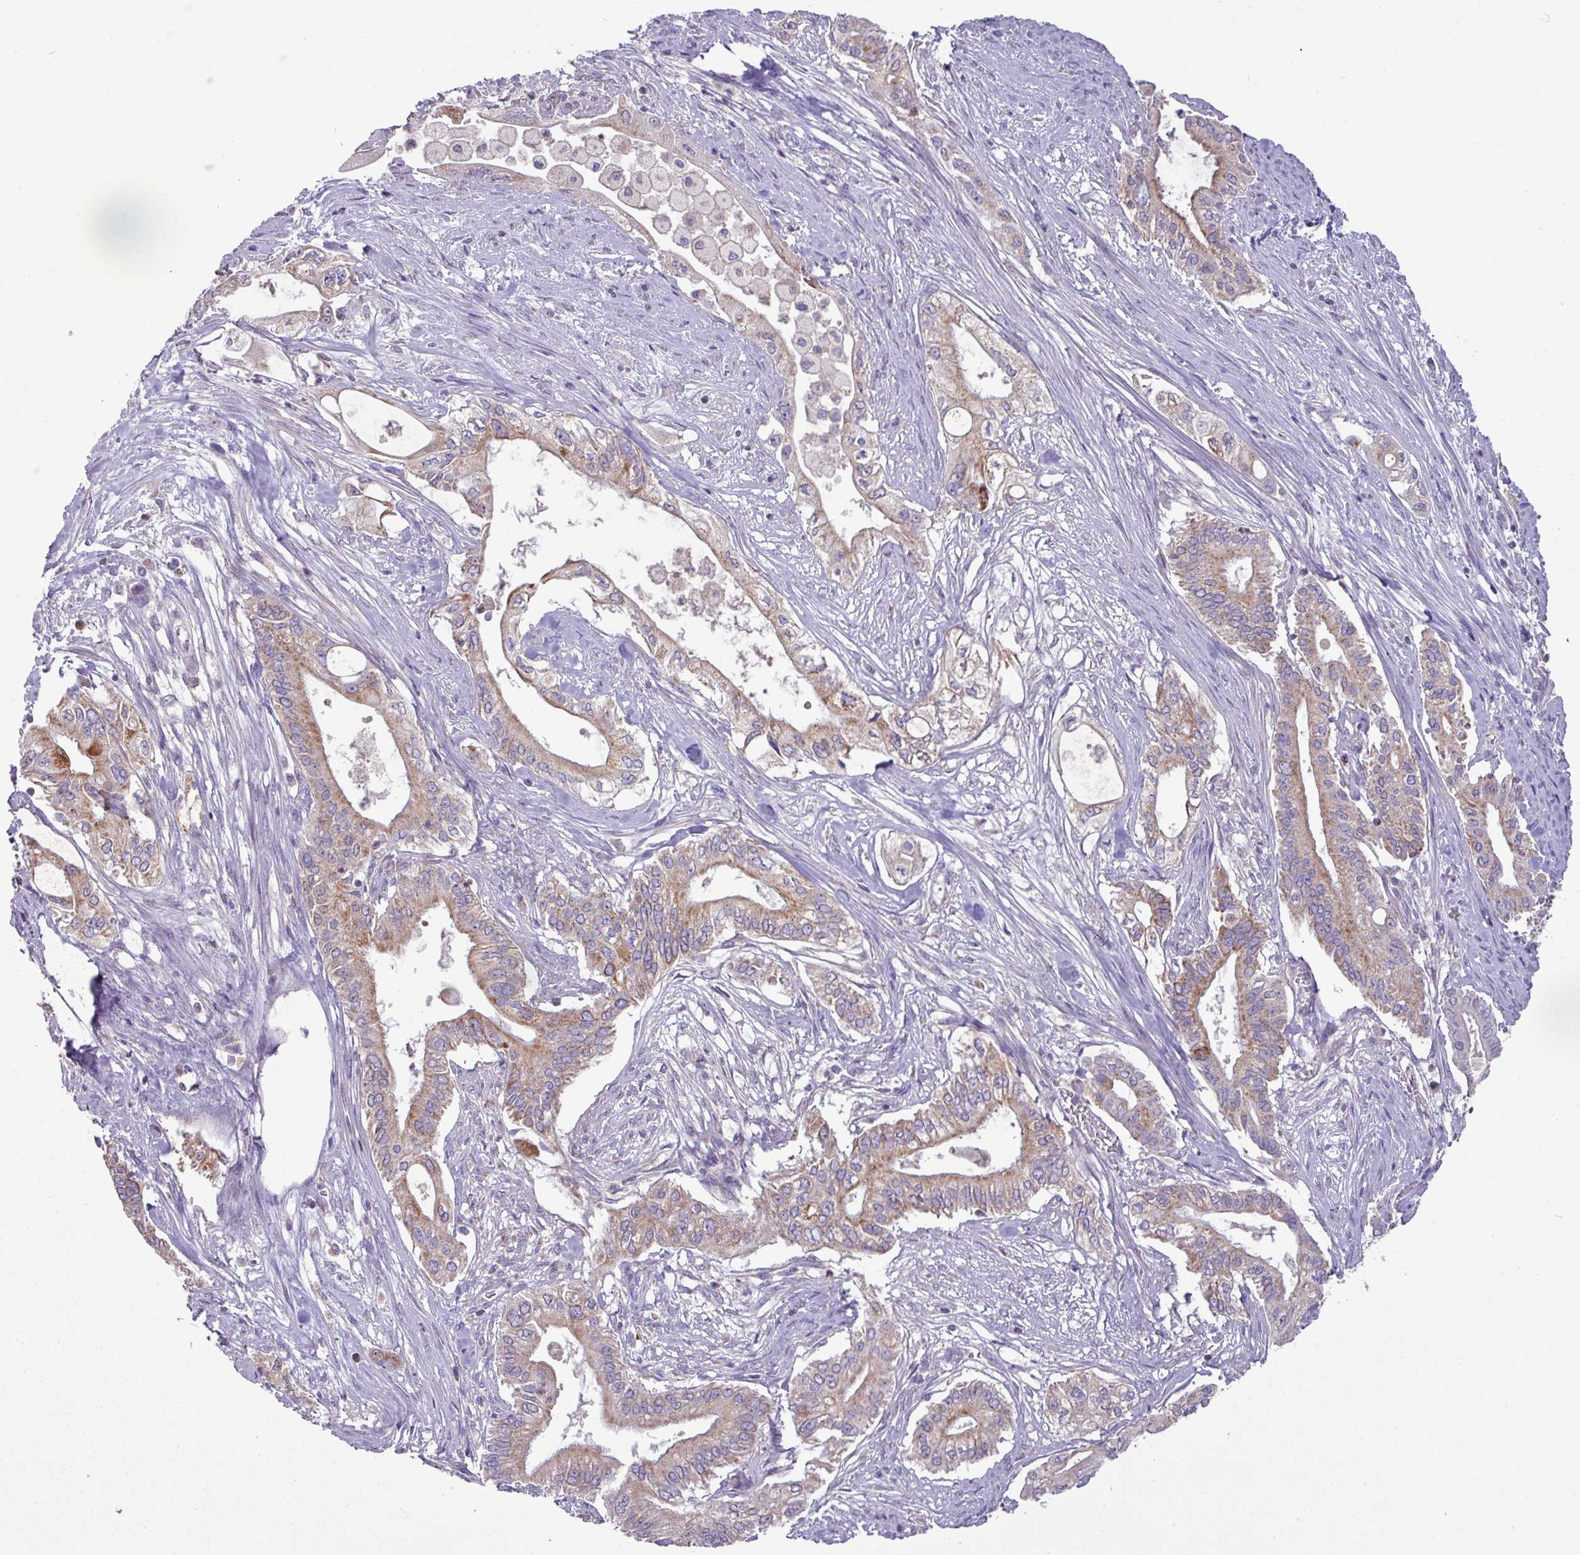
{"staining": {"intensity": "moderate", "quantity": ">75%", "location": "cytoplasmic/membranous"}, "tissue": "pancreatic cancer", "cell_type": "Tumor cells", "image_type": "cancer", "snomed": [{"axis": "morphology", "description": "Adenocarcinoma, NOS"}, {"axis": "topography", "description": "Pancreas"}], "caption": "Brown immunohistochemical staining in human pancreatic cancer (adenocarcinoma) reveals moderate cytoplasmic/membranous positivity in about >75% of tumor cells.", "gene": "TRAPPC1", "patient": {"sex": "female", "age": 68}}